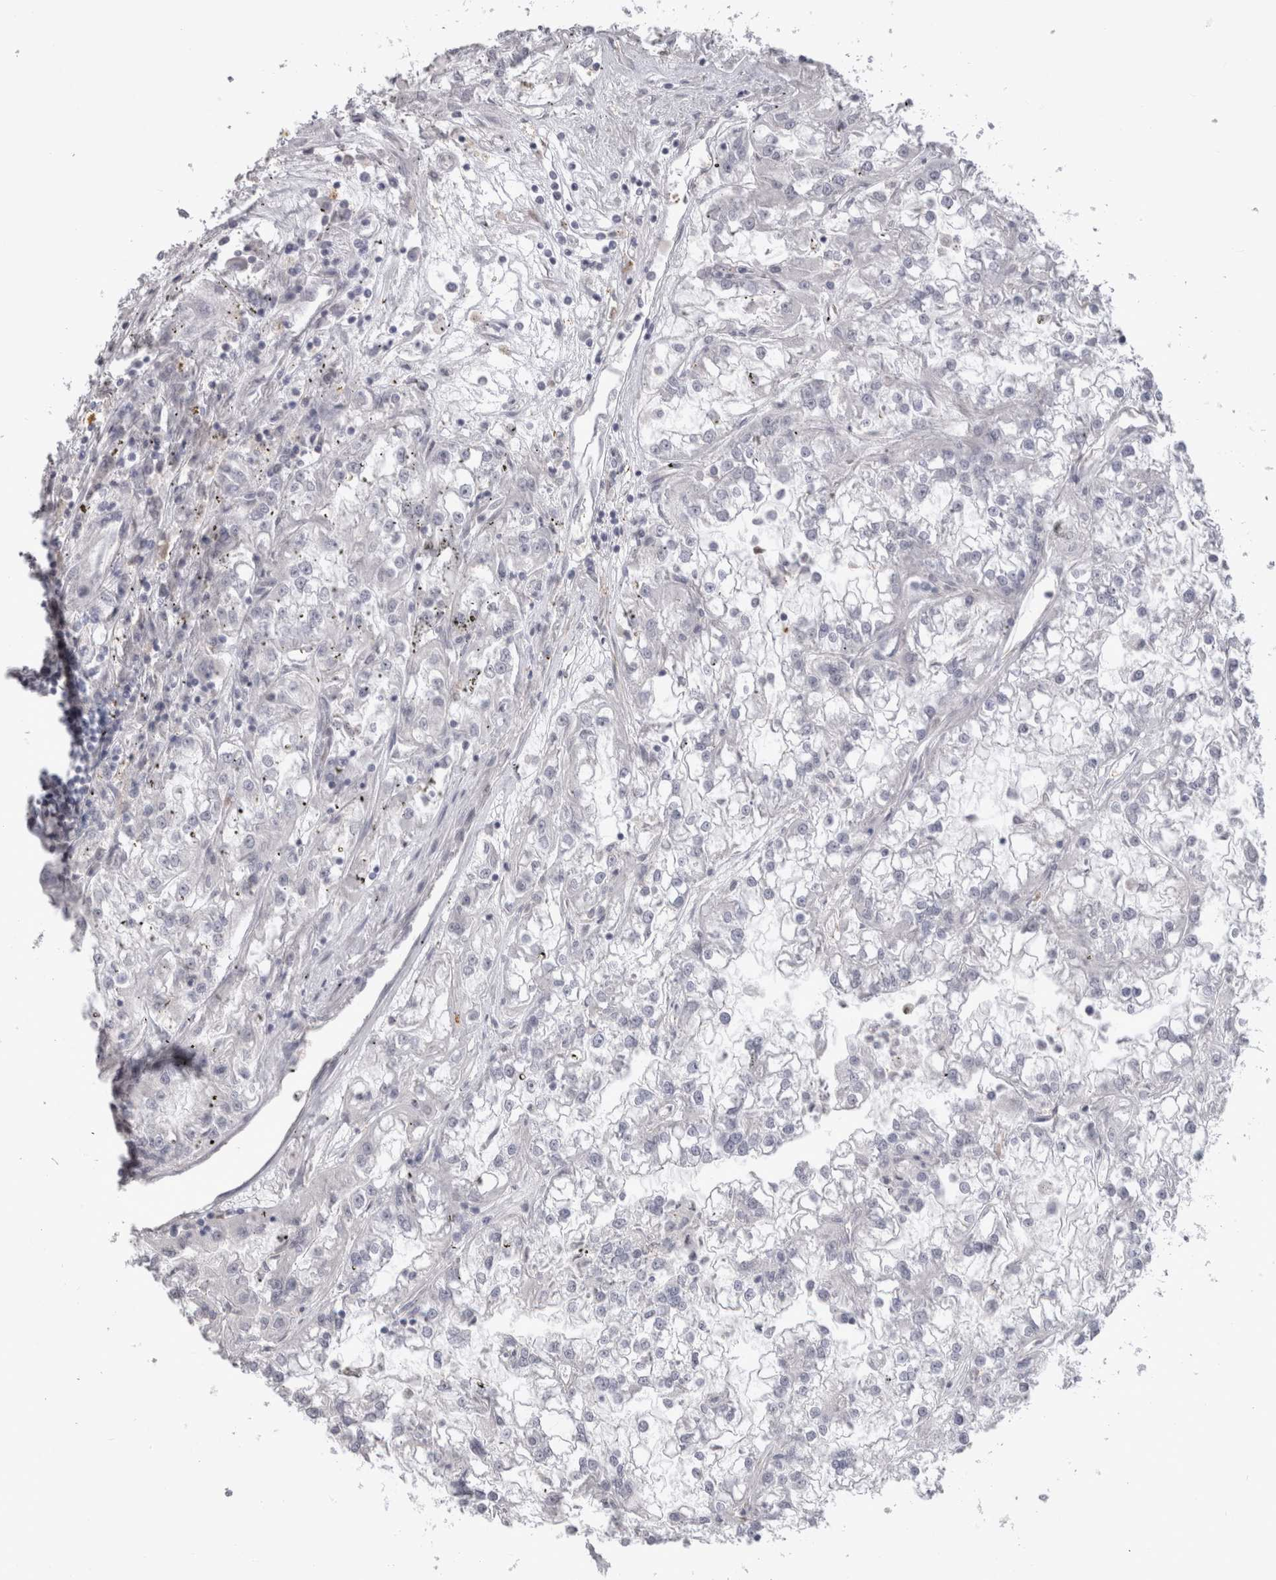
{"staining": {"intensity": "negative", "quantity": "none", "location": "none"}, "tissue": "renal cancer", "cell_type": "Tumor cells", "image_type": "cancer", "snomed": [{"axis": "morphology", "description": "Adenocarcinoma, NOS"}, {"axis": "topography", "description": "Kidney"}], "caption": "Immunohistochemistry (IHC) of human renal cancer (adenocarcinoma) reveals no expression in tumor cells.", "gene": "ADAM2", "patient": {"sex": "female", "age": 52}}